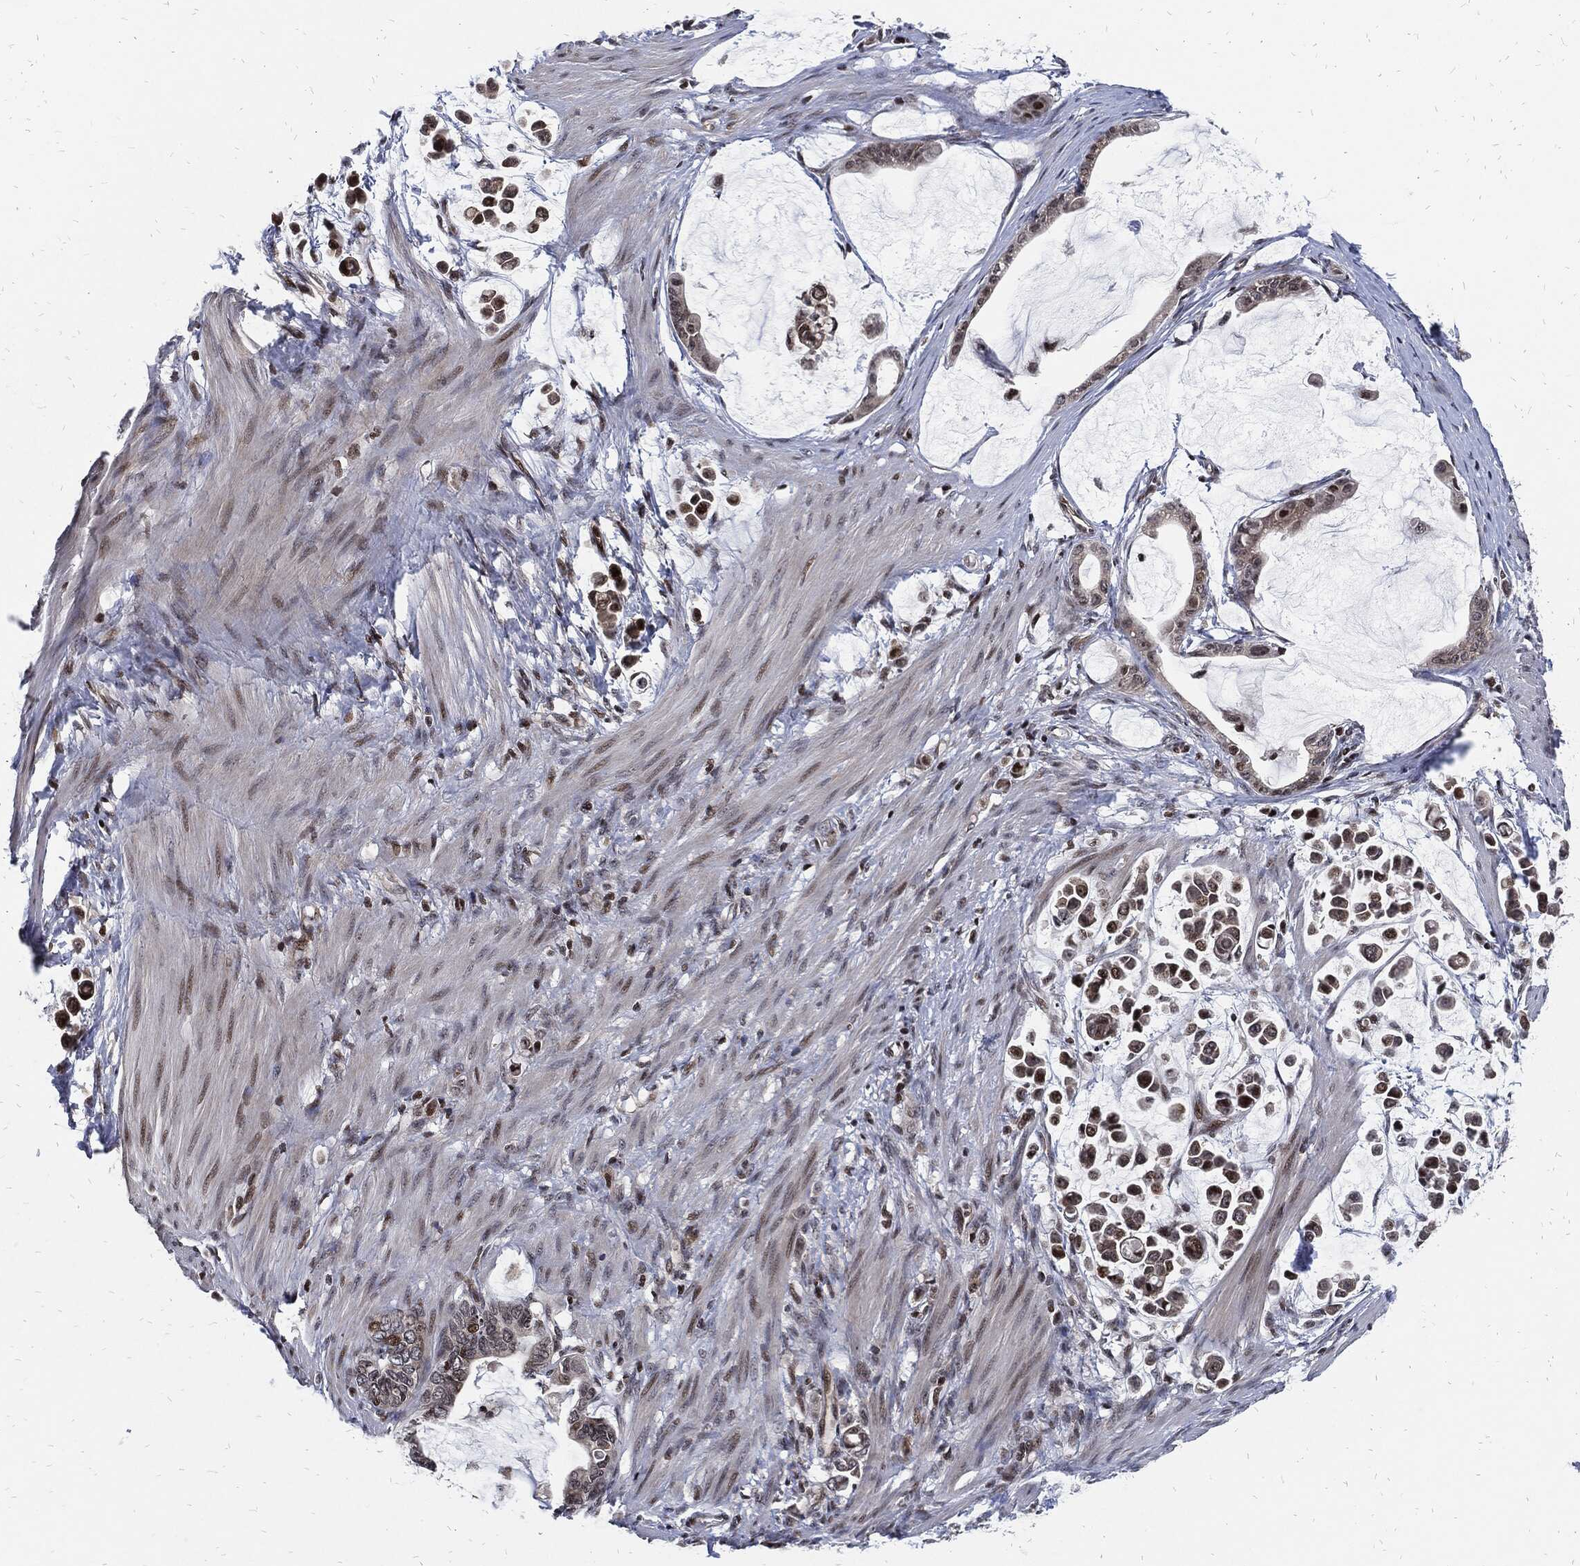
{"staining": {"intensity": "moderate", "quantity": "<25%", "location": "nuclear"}, "tissue": "stomach cancer", "cell_type": "Tumor cells", "image_type": "cancer", "snomed": [{"axis": "morphology", "description": "Adenocarcinoma, NOS"}, {"axis": "topography", "description": "Stomach"}], "caption": "This photomicrograph reveals IHC staining of adenocarcinoma (stomach), with low moderate nuclear expression in about <25% of tumor cells.", "gene": "ZNF775", "patient": {"sex": "male", "age": 82}}